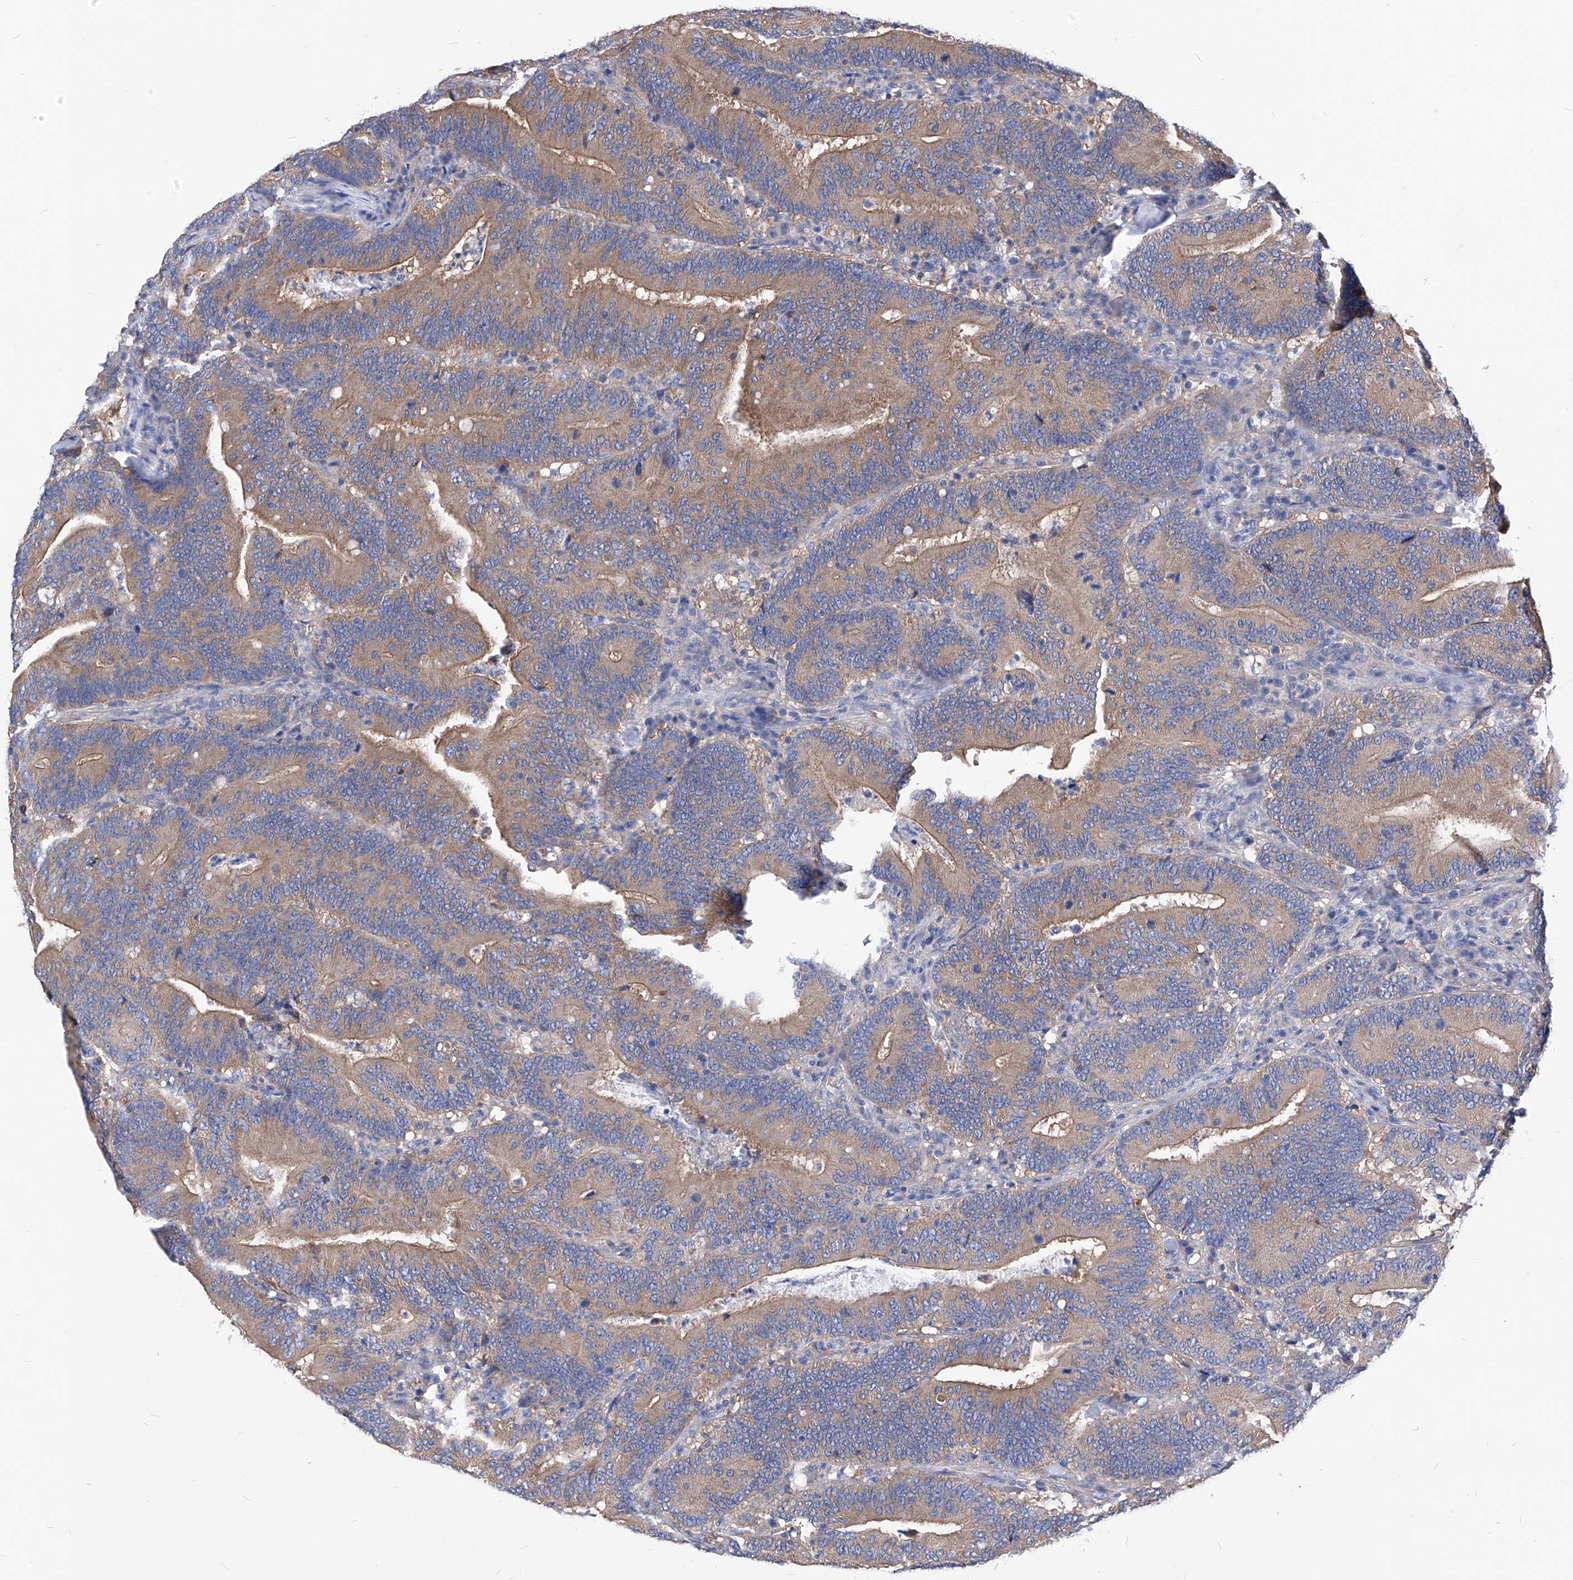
{"staining": {"intensity": "moderate", "quantity": ">75%", "location": "cytoplasmic/membranous"}, "tissue": "colorectal cancer", "cell_type": "Tumor cells", "image_type": "cancer", "snomed": [{"axis": "morphology", "description": "Adenocarcinoma, NOS"}, {"axis": "topography", "description": "Colon"}], "caption": "Protein positivity by IHC demonstrates moderate cytoplasmic/membranous staining in approximately >75% of tumor cells in colorectal adenocarcinoma. (DAB = brown stain, brightfield microscopy at high magnification).", "gene": "XPNPEP1", "patient": {"sex": "female", "age": 66}}